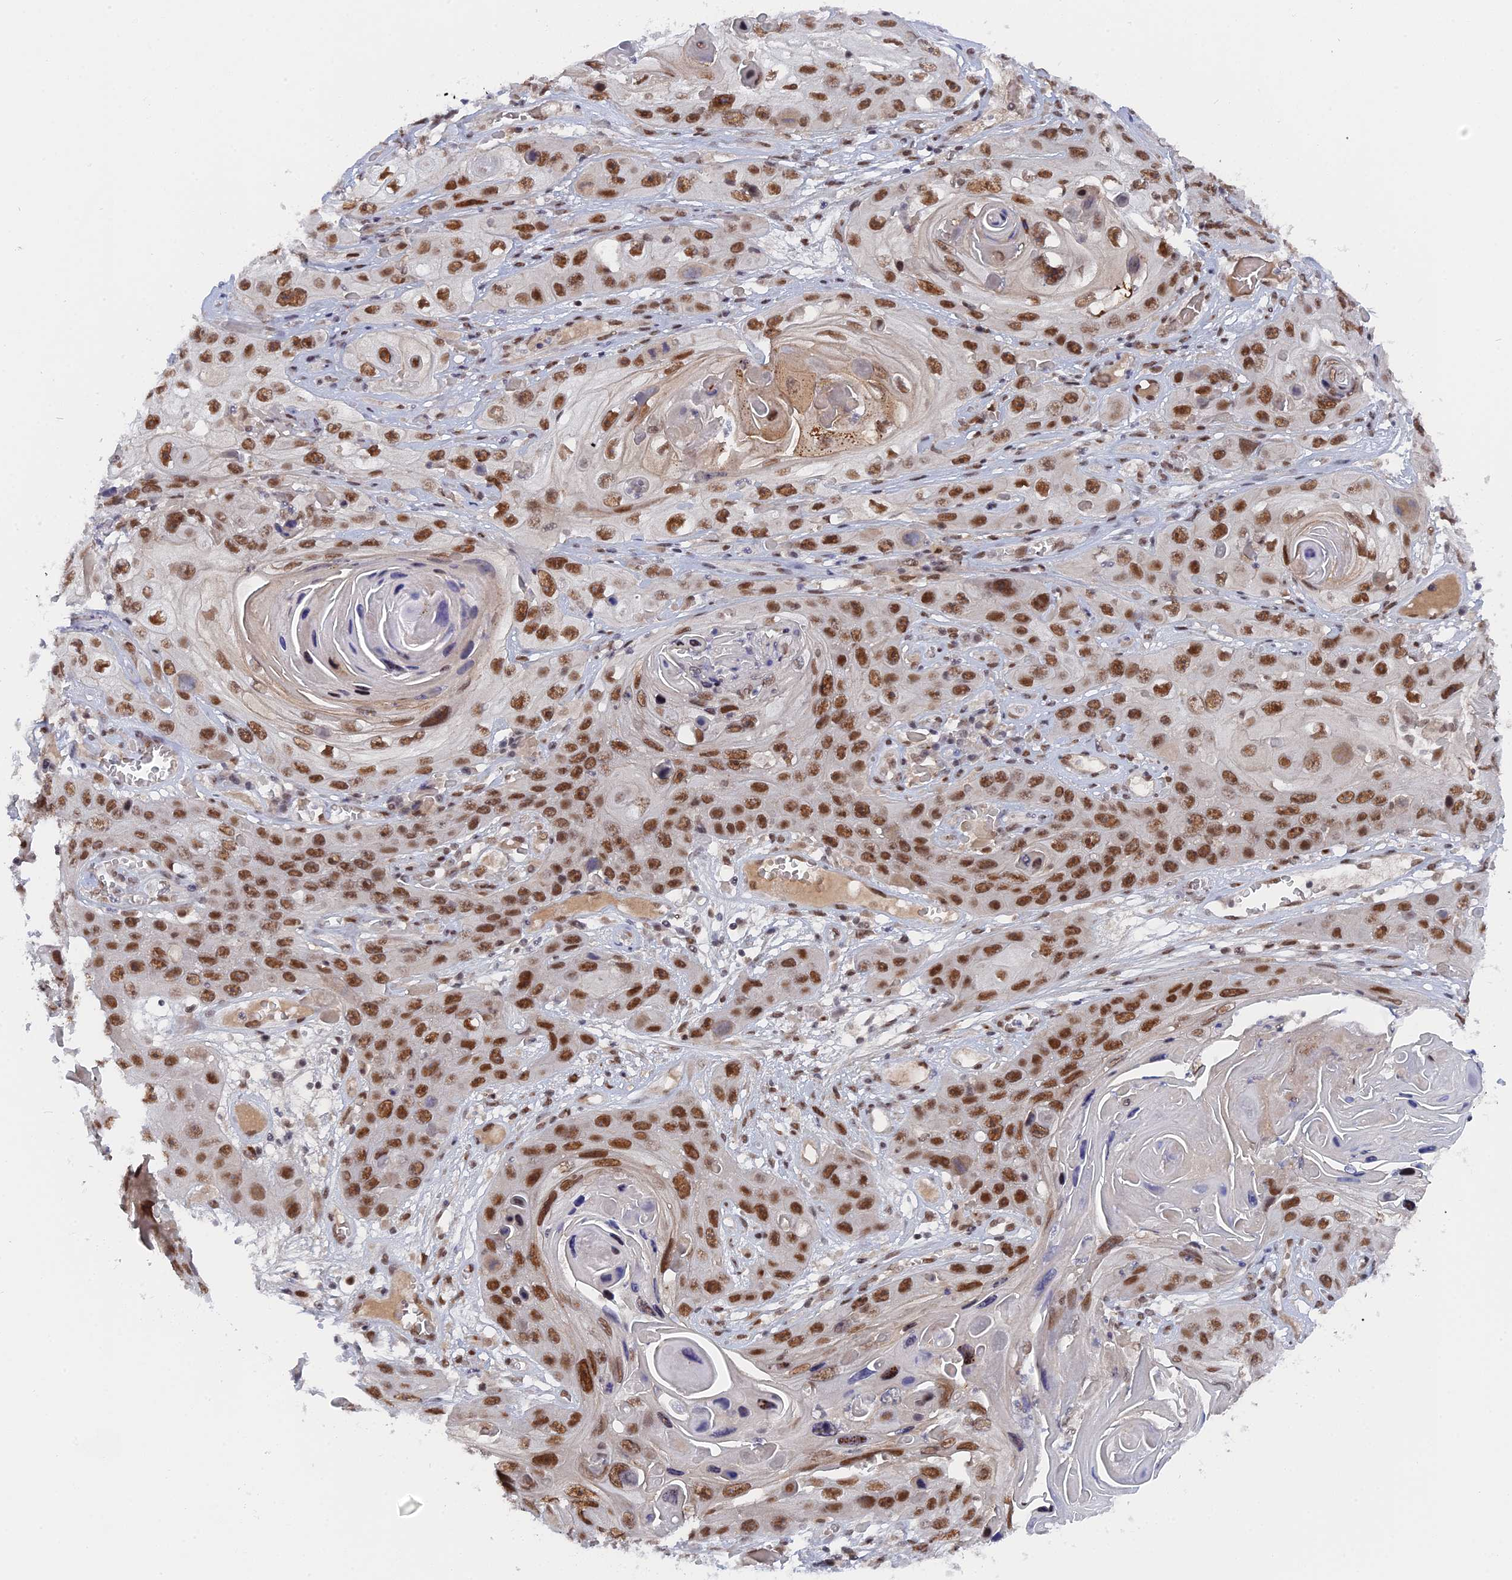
{"staining": {"intensity": "strong", "quantity": ">75%", "location": "nuclear"}, "tissue": "skin cancer", "cell_type": "Tumor cells", "image_type": "cancer", "snomed": [{"axis": "morphology", "description": "Squamous cell carcinoma, NOS"}, {"axis": "topography", "description": "Skin"}], "caption": "Immunohistochemical staining of skin cancer displays high levels of strong nuclear expression in about >75% of tumor cells.", "gene": "CCDC85A", "patient": {"sex": "male", "age": 55}}